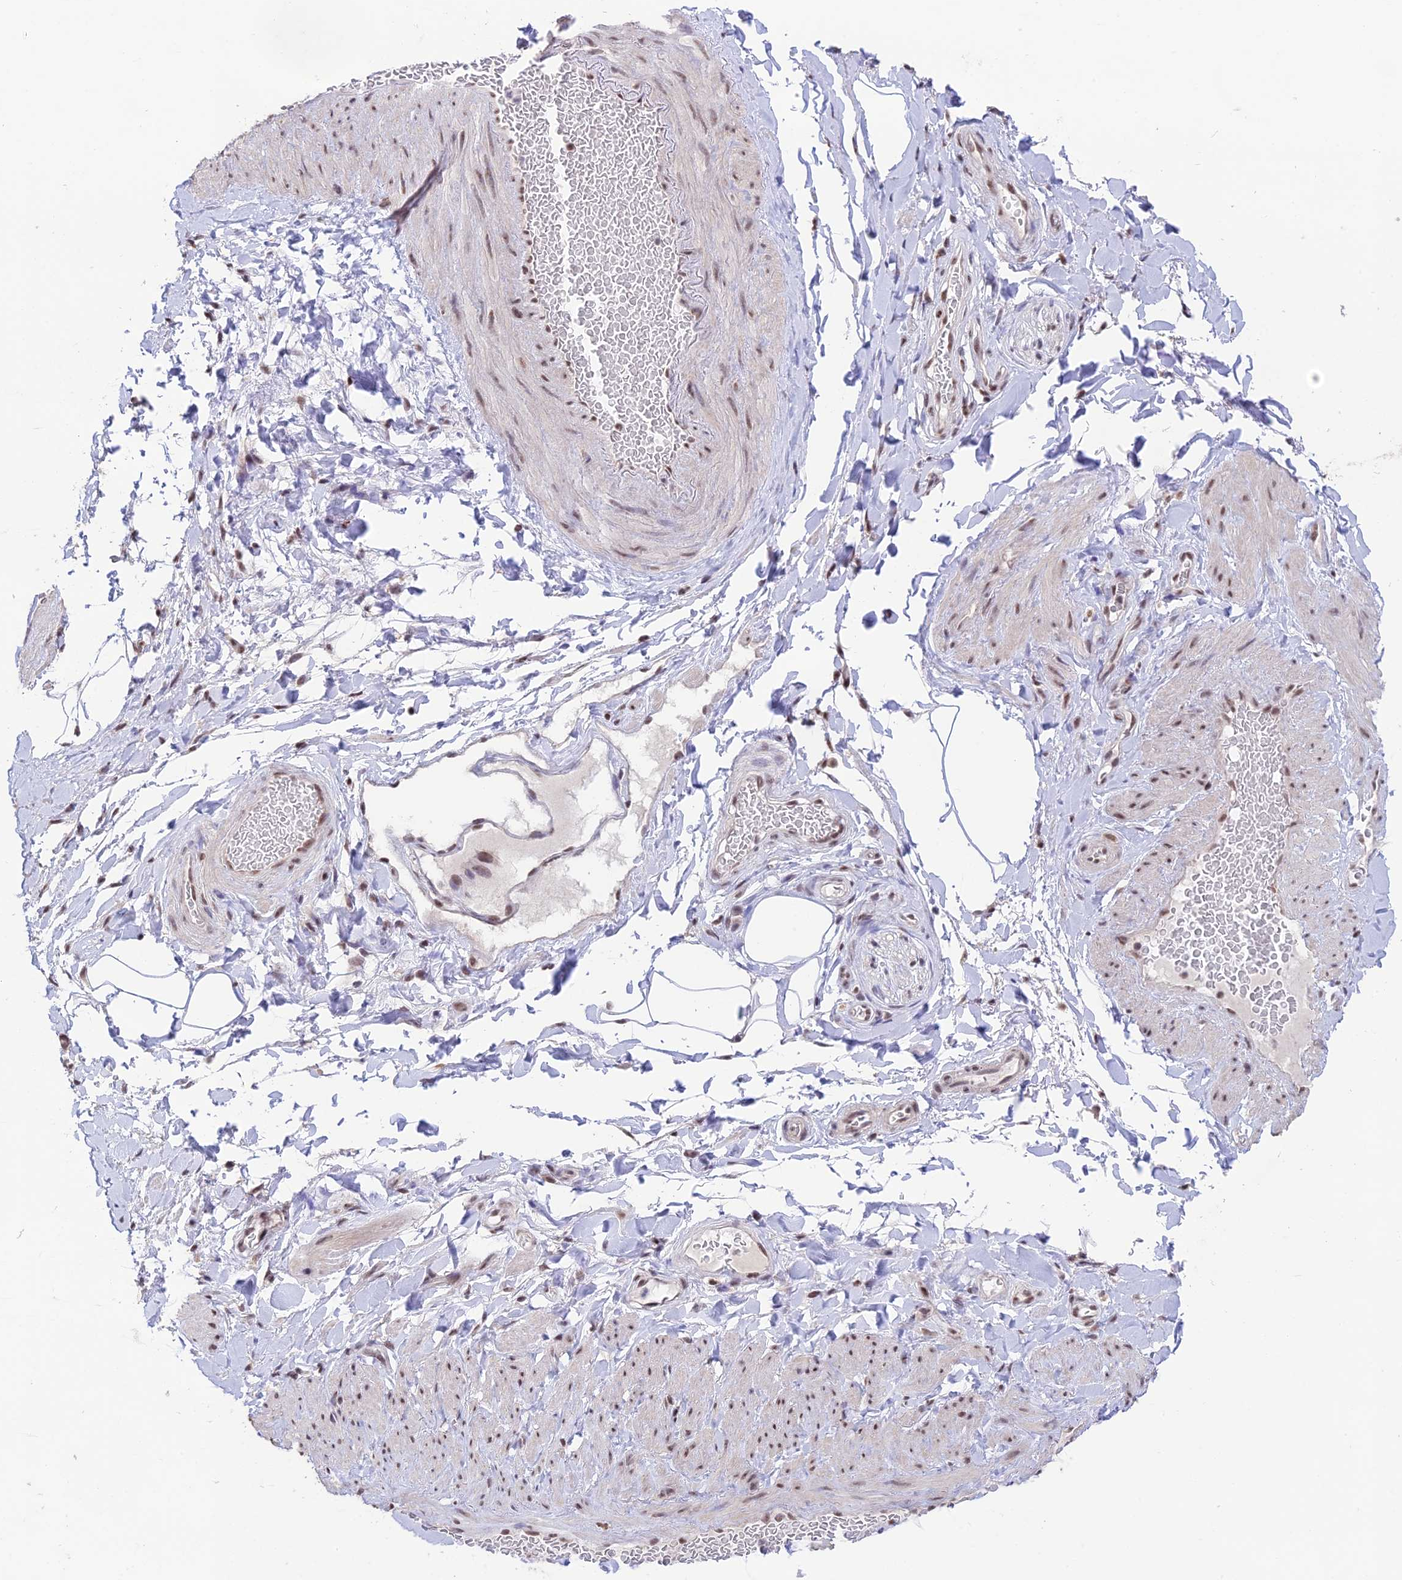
{"staining": {"intensity": "moderate", "quantity": ">75%", "location": "nuclear"}, "tissue": "adipose tissue", "cell_type": "Adipocytes", "image_type": "normal", "snomed": [{"axis": "morphology", "description": "Normal tissue, NOS"}, {"axis": "topography", "description": "Soft tissue"}, {"axis": "topography", "description": "Vascular tissue"}], "caption": "Immunohistochemistry (IHC) micrograph of normal adipose tissue stained for a protein (brown), which exhibits medium levels of moderate nuclear staining in about >75% of adipocytes.", "gene": "THOC7", "patient": {"sex": "male", "age": 54}}